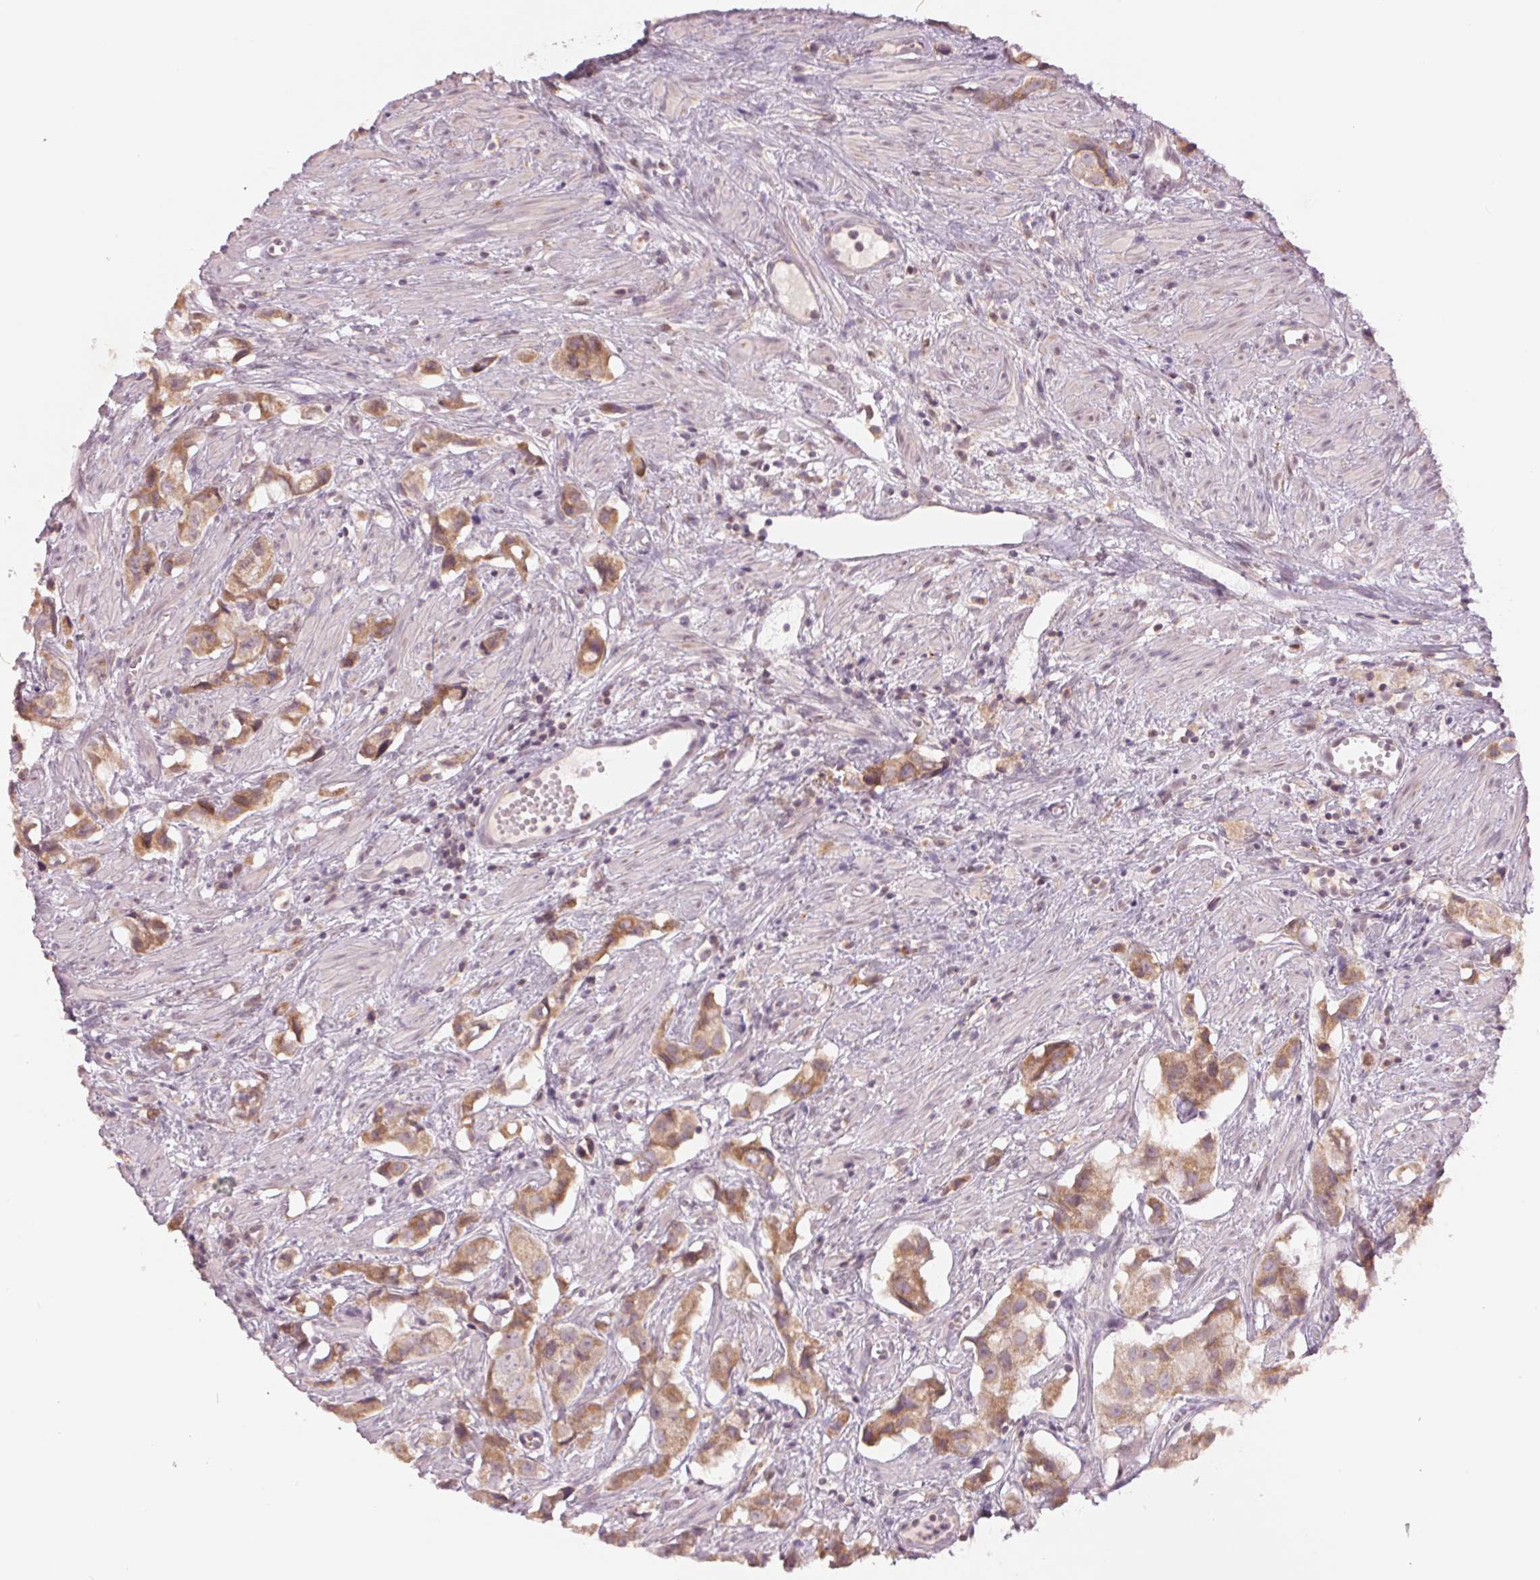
{"staining": {"intensity": "moderate", "quantity": ">75%", "location": "cytoplasmic/membranous"}, "tissue": "prostate cancer", "cell_type": "Tumor cells", "image_type": "cancer", "snomed": [{"axis": "morphology", "description": "Adenocarcinoma, High grade"}, {"axis": "topography", "description": "Prostate"}], "caption": "Immunohistochemical staining of prostate adenocarcinoma (high-grade) demonstrates medium levels of moderate cytoplasmic/membranous expression in about >75% of tumor cells.", "gene": "TECR", "patient": {"sex": "male", "age": 58}}